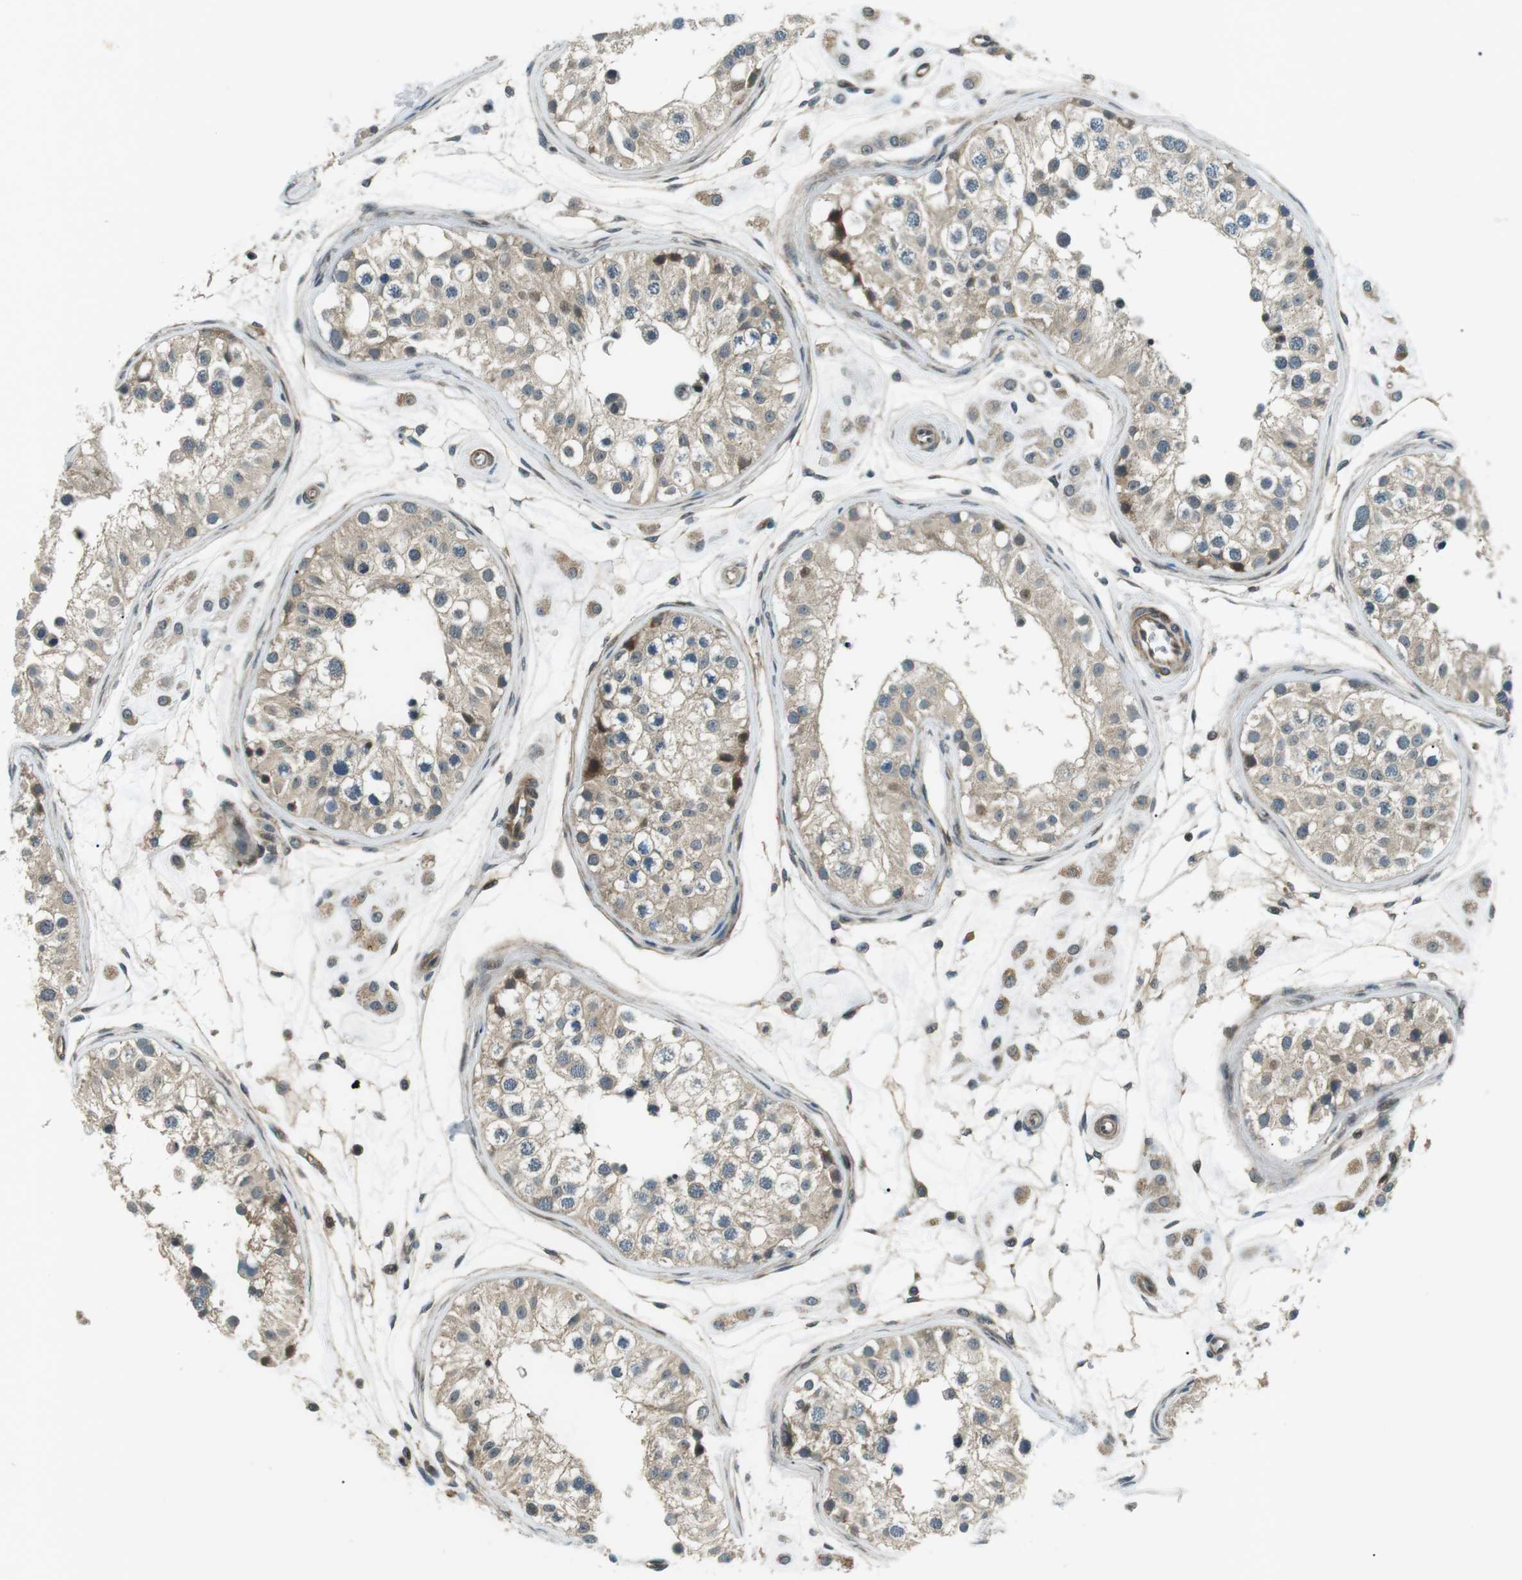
{"staining": {"intensity": "weak", "quantity": ">75%", "location": "cytoplasmic/membranous"}, "tissue": "testis", "cell_type": "Cells in seminiferous ducts", "image_type": "normal", "snomed": [{"axis": "morphology", "description": "Normal tissue, NOS"}, {"axis": "morphology", "description": "Adenocarcinoma, metastatic, NOS"}, {"axis": "topography", "description": "Testis"}], "caption": "Protein expression analysis of benign human testis reveals weak cytoplasmic/membranous staining in approximately >75% of cells in seminiferous ducts. The staining is performed using DAB brown chromogen to label protein expression. The nuclei are counter-stained blue using hematoxylin.", "gene": "TMEM74", "patient": {"sex": "male", "age": 26}}